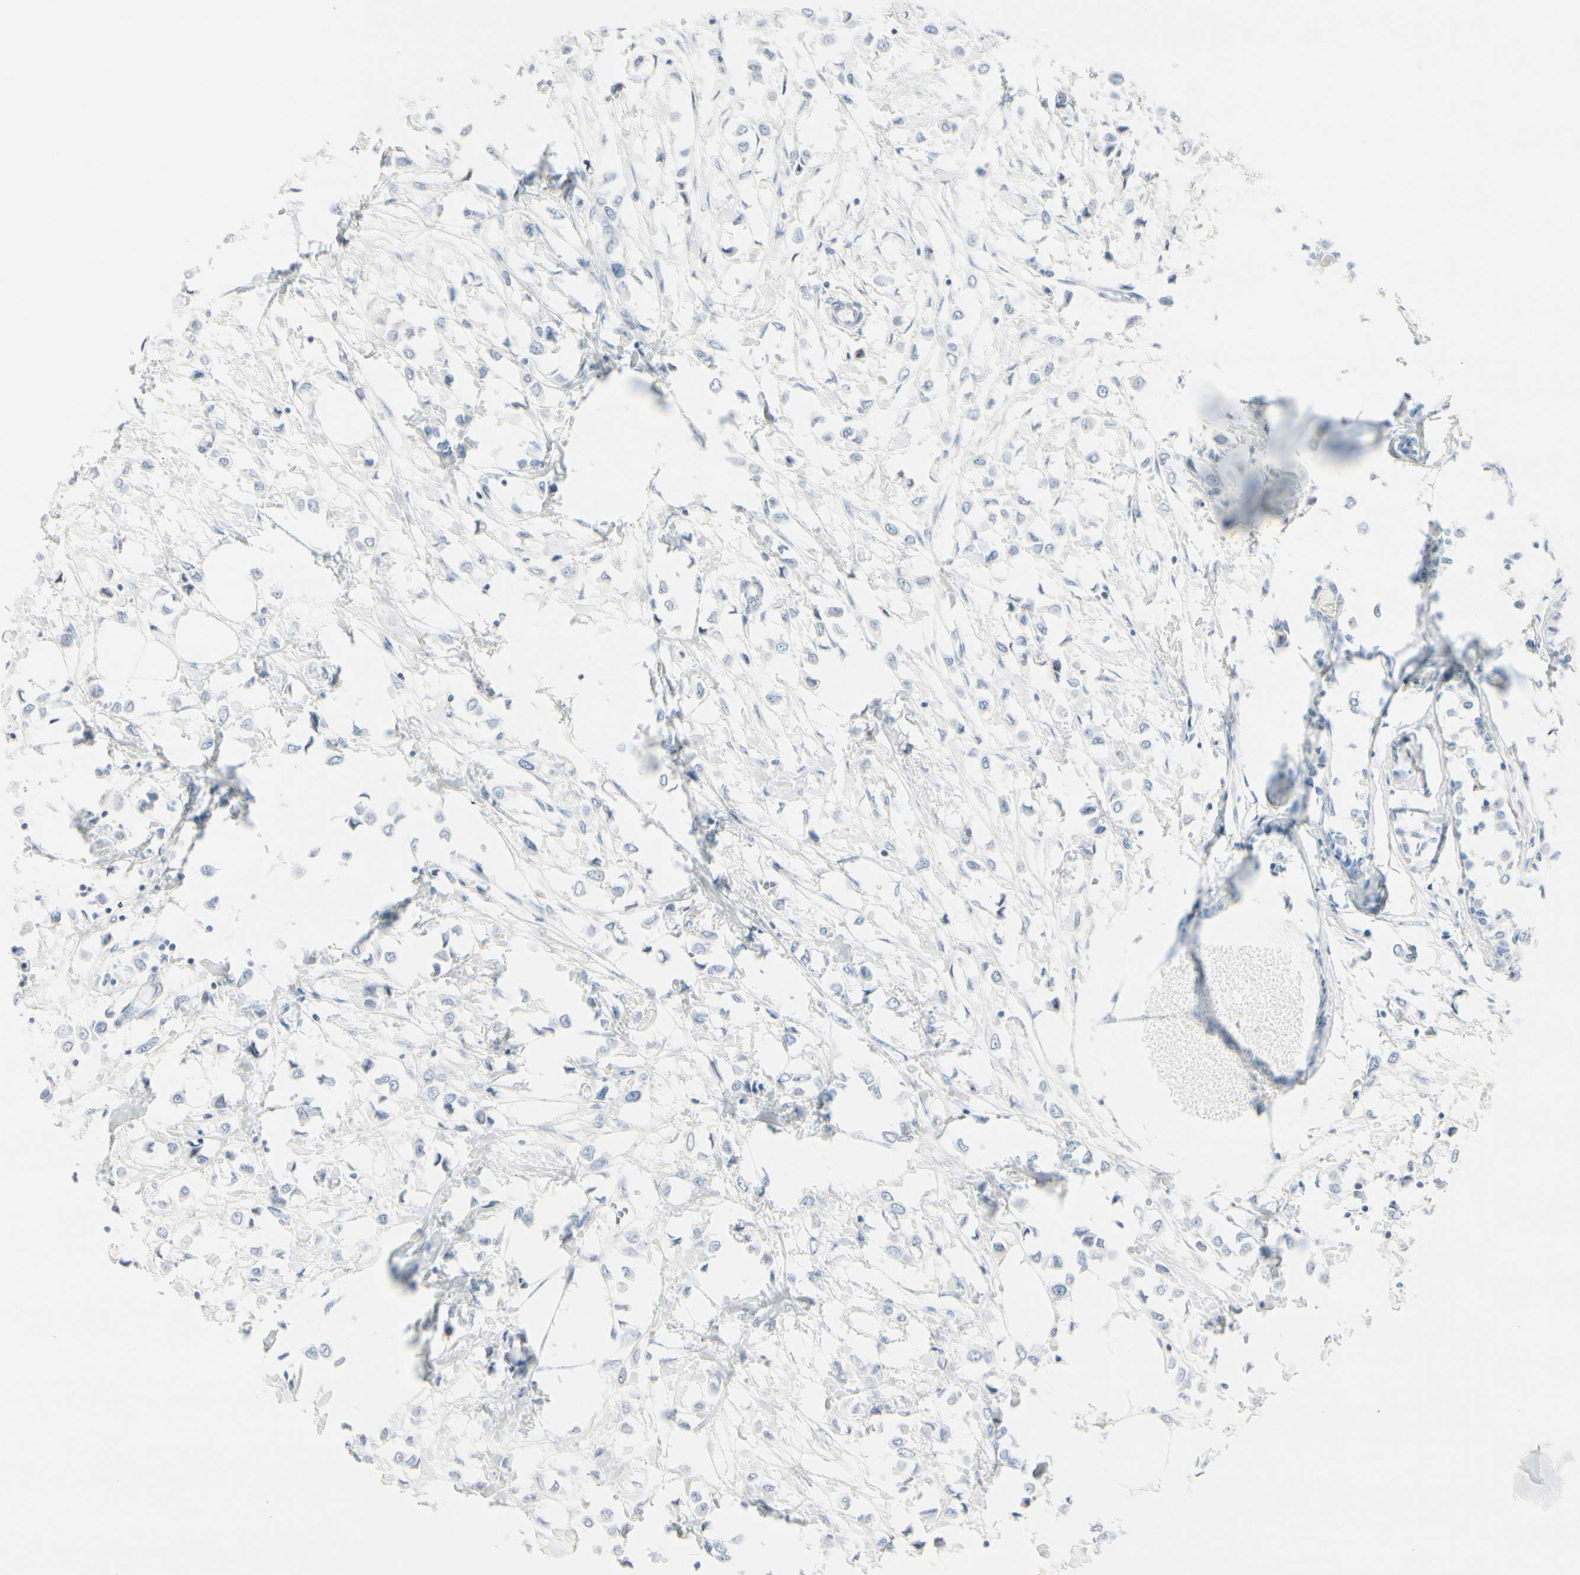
{"staining": {"intensity": "negative", "quantity": "none", "location": "none"}, "tissue": "breast cancer", "cell_type": "Tumor cells", "image_type": "cancer", "snomed": [{"axis": "morphology", "description": "Lobular carcinoma"}, {"axis": "topography", "description": "Breast"}], "caption": "This is an IHC histopathology image of lobular carcinoma (breast). There is no expression in tumor cells.", "gene": "CDHR5", "patient": {"sex": "female", "age": 51}}